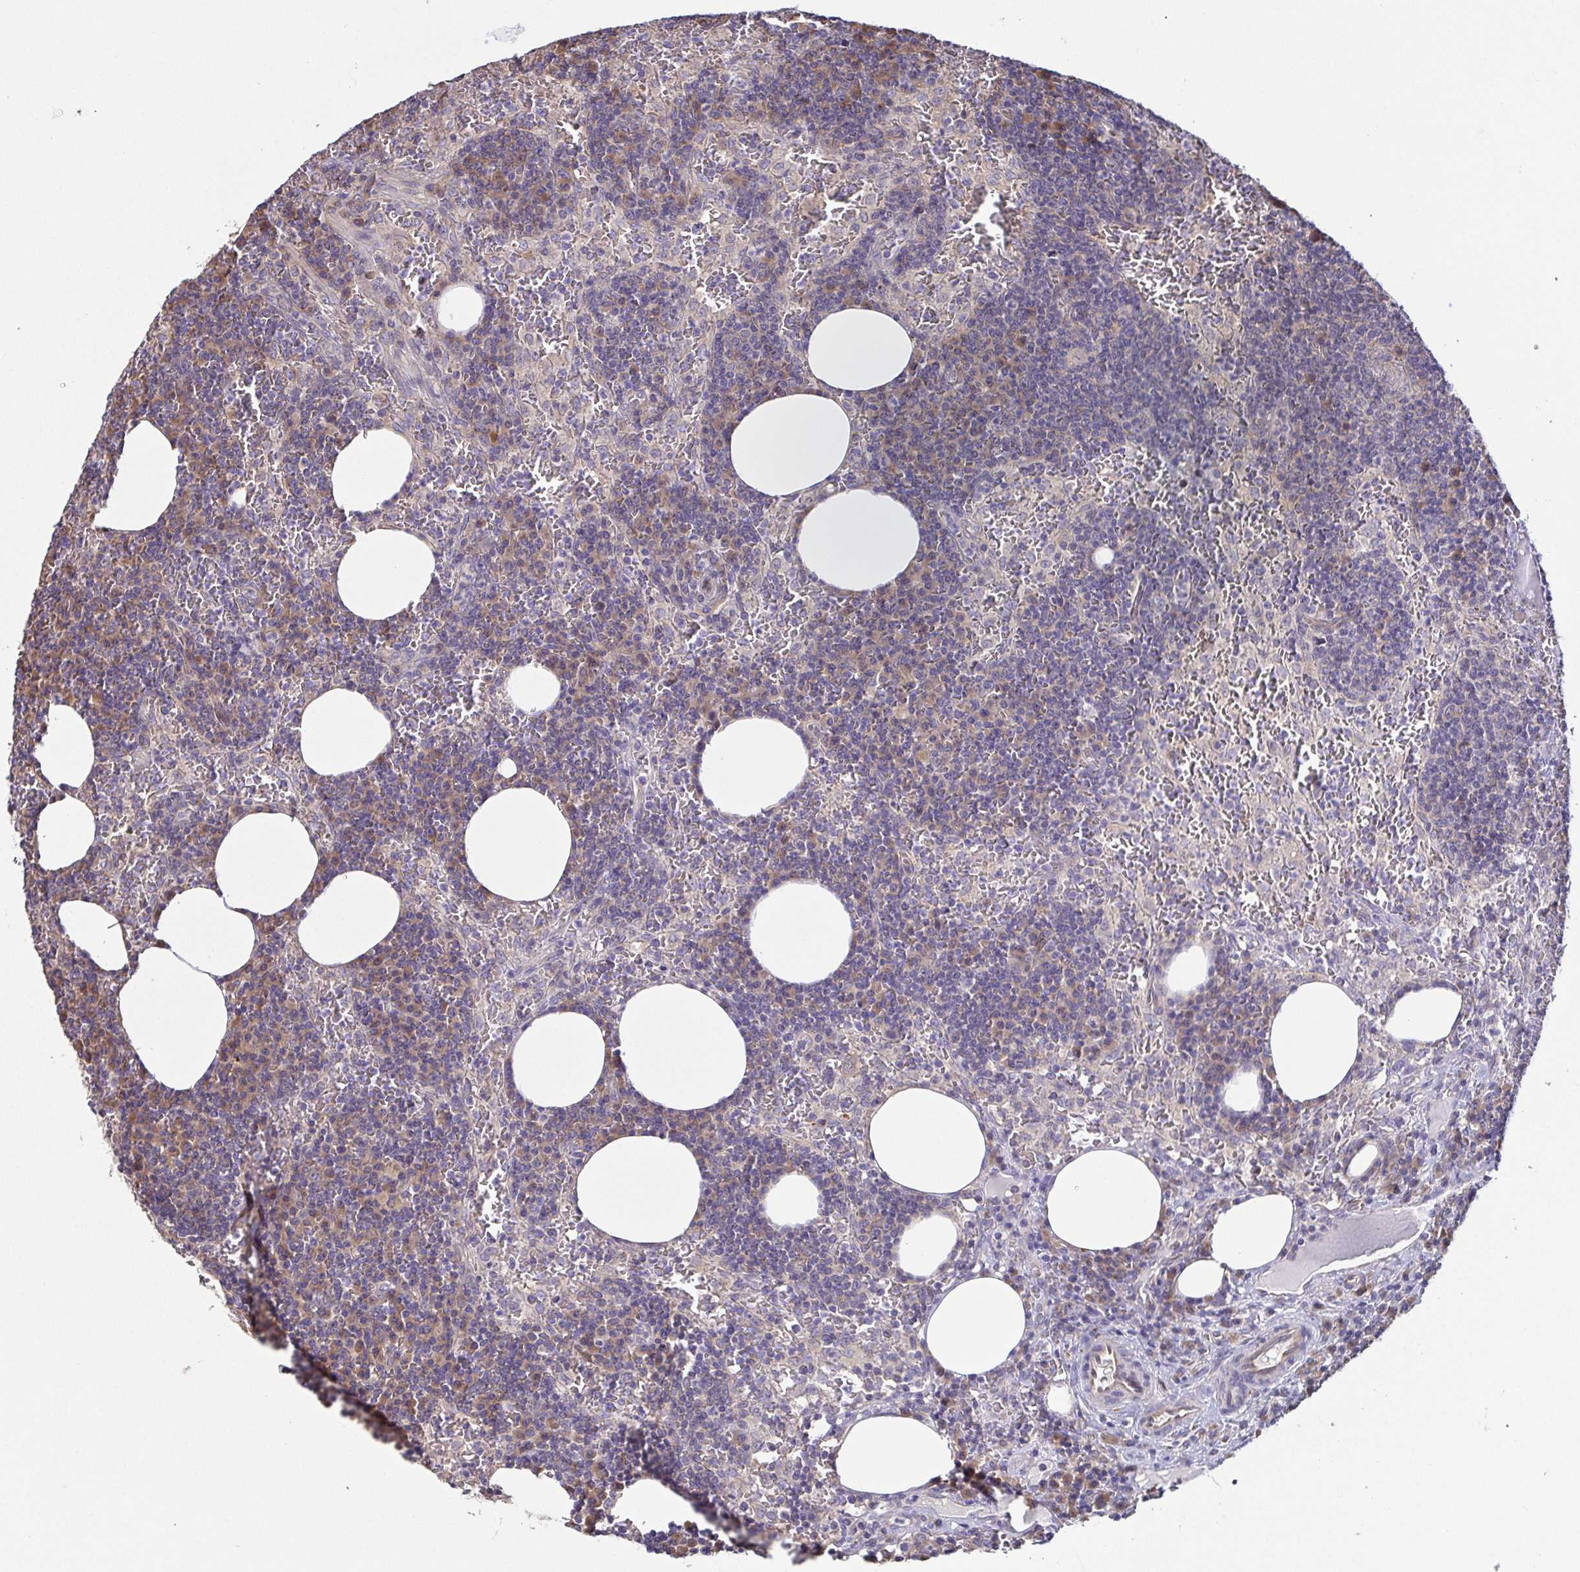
{"staining": {"intensity": "negative", "quantity": "none", "location": "none"}, "tissue": "lymph node", "cell_type": "Germinal center cells", "image_type": "normal", "snomed": [{"axis": "morphology", "description": "Normal tissue, NOS"}, {"axis": "topography", "description": "Lymph node"}], "caption": "DAB immunohistochemical staining of normal lymph node demonstrates no significant positivity in germinal center cells.", "gene": "EIF3D", "patient": {"sex": "male", "age": 67}}